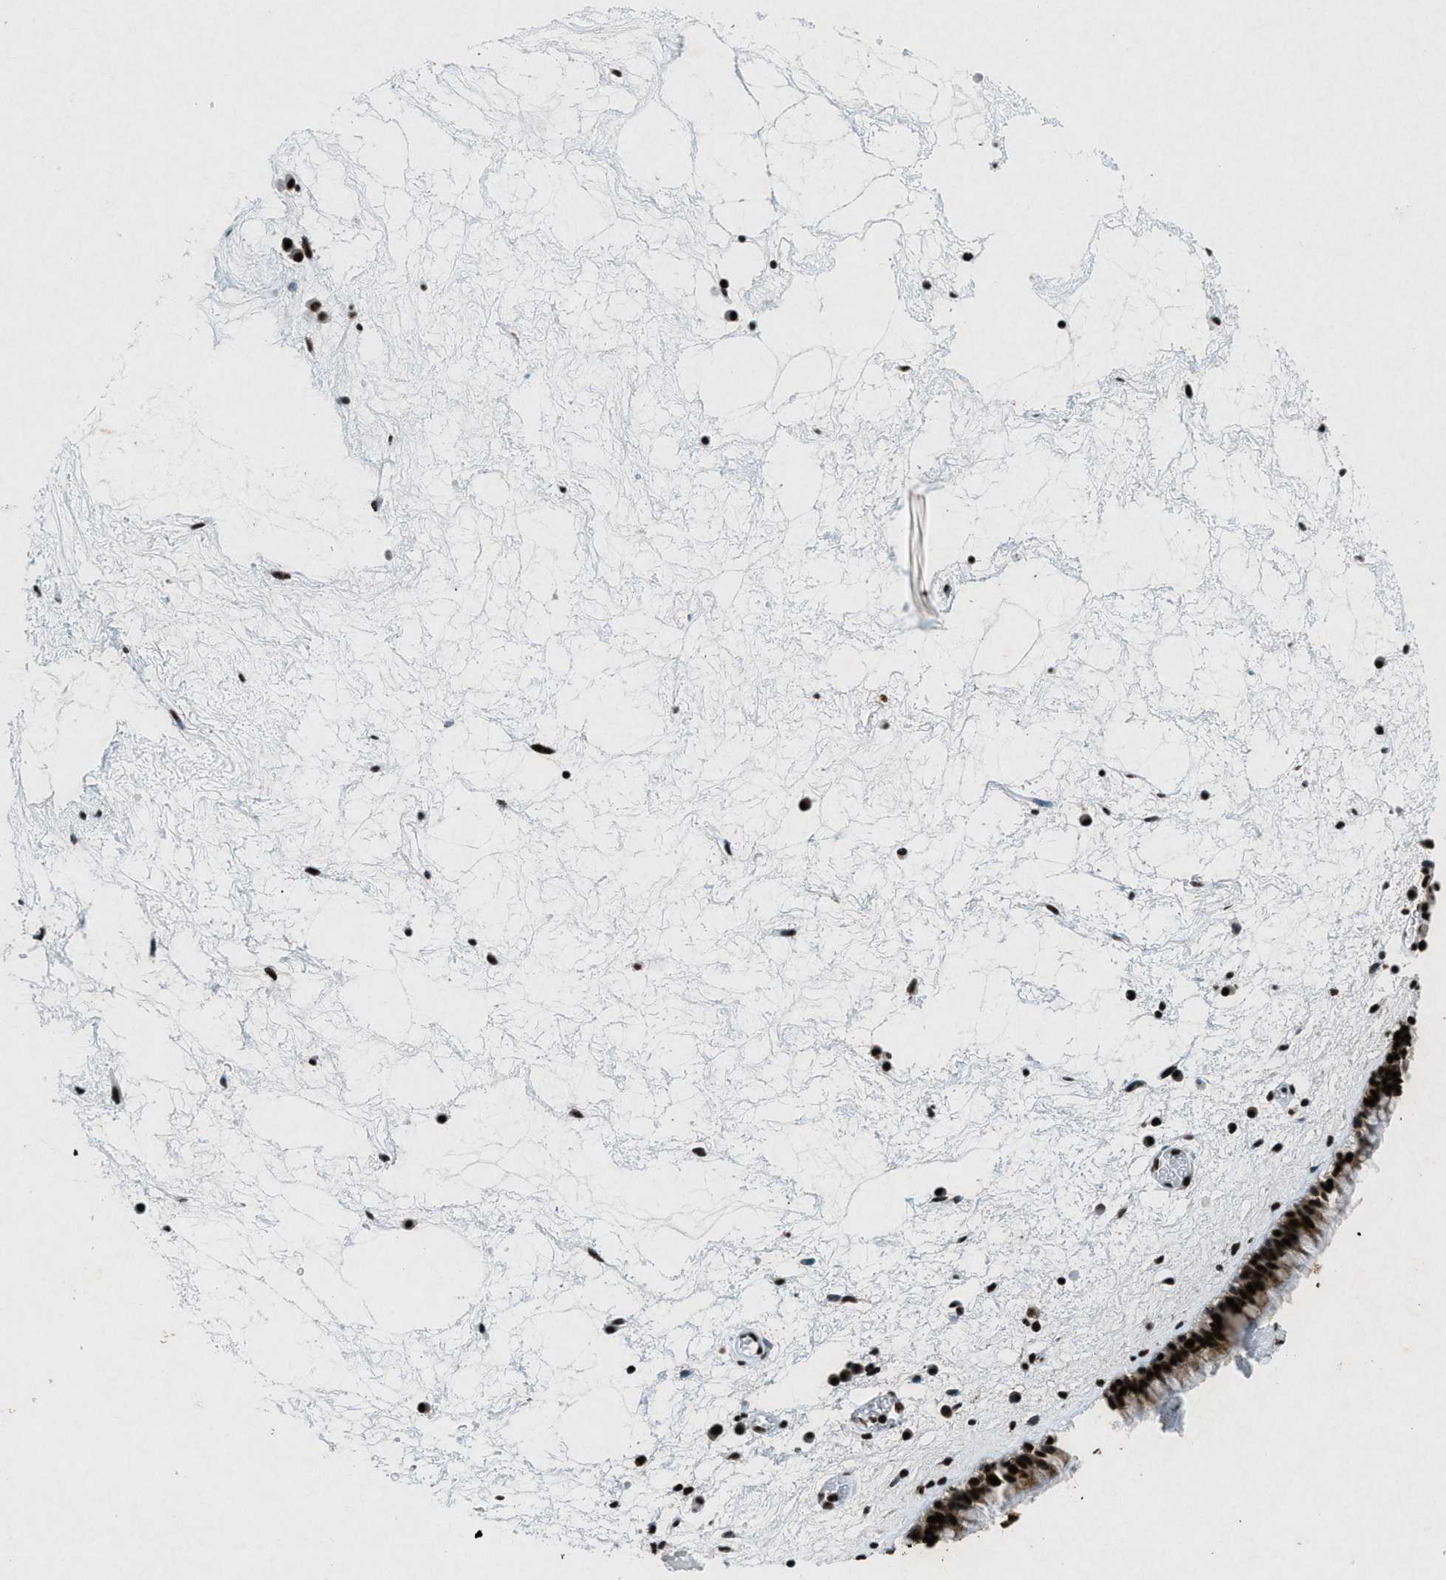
{"staining": {"intensity": "strong", "quantity": ">75%", "location": "nuclear"}, "tissue": "nasopharynx", "cell_type": "Respiratory epithelial cells", "image_type": "normal", "snomed": [{"axis": "morphology", "description": "Normal tissue, NOS"}, {"axis": "morphology", "description": "Inflammation, NOS"}, {"axis": "topography", "description": "Nasopharynx"}], "caption": "Benign nasopharynx demonstrates strong nuclear staining in about >75% of respiratory epithelial cells, visualized by immunohistochemistry.", "gene": "NXF1", "patient": {"sex": "male", "age": 48}}